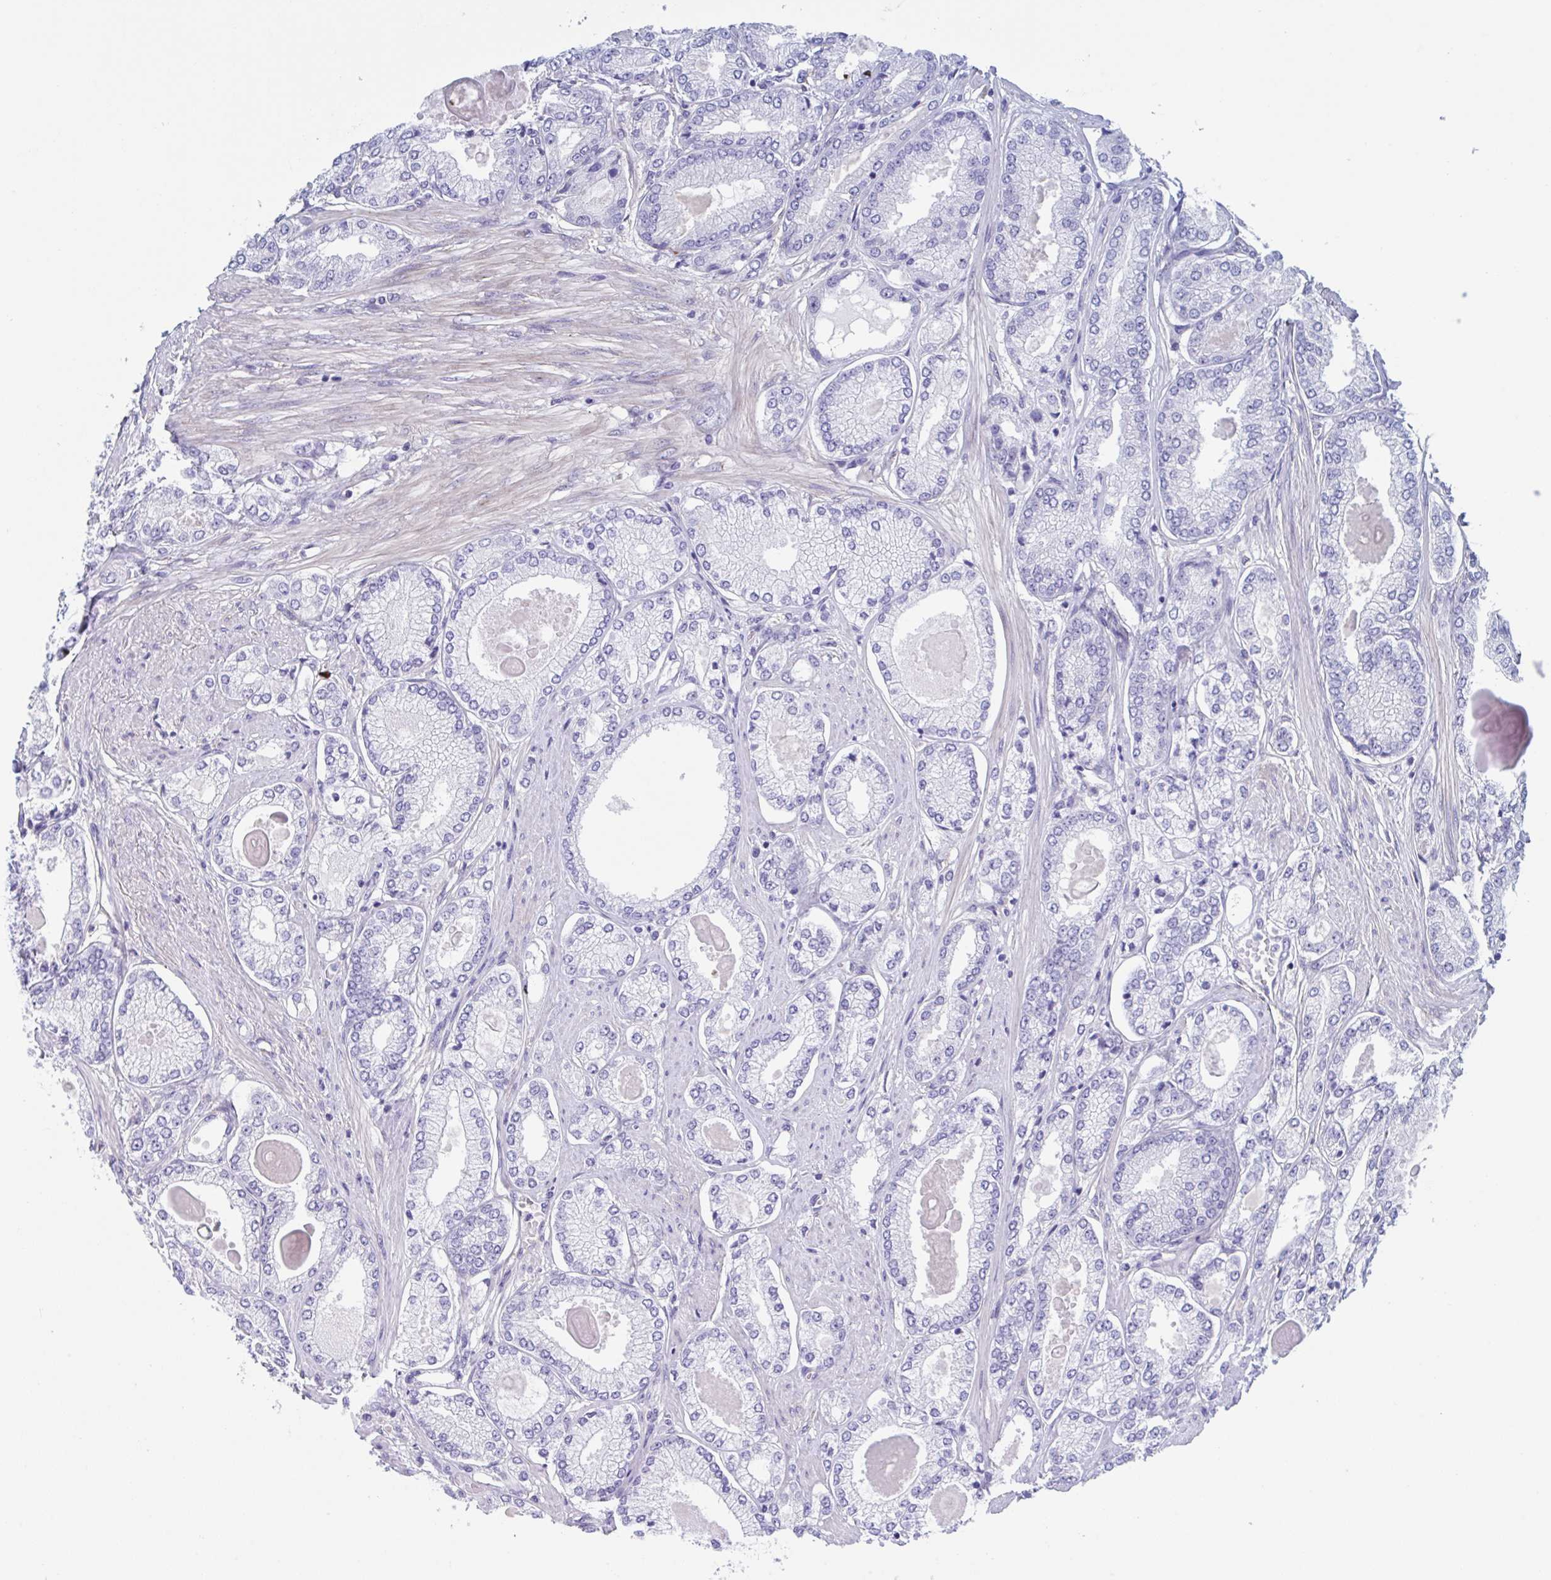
{"staining": {"intensity": "negative", "quantity": "none", "location": "none"}, "tissue": "prostate cancer", "cell_type": "Tumor cells", "image_type": "cancer", "snomed": [{"axis": "morphology", "description": "Adenocarcinoma, High grade"}, {"axis": "topography", "description": "Prostate"}], "caption": "There is no significant staining in tumor cells of prostate high-grade adenocarcinoma.", "gene": "LPIN3", "patient": {"sex": "male", "age": 68}}